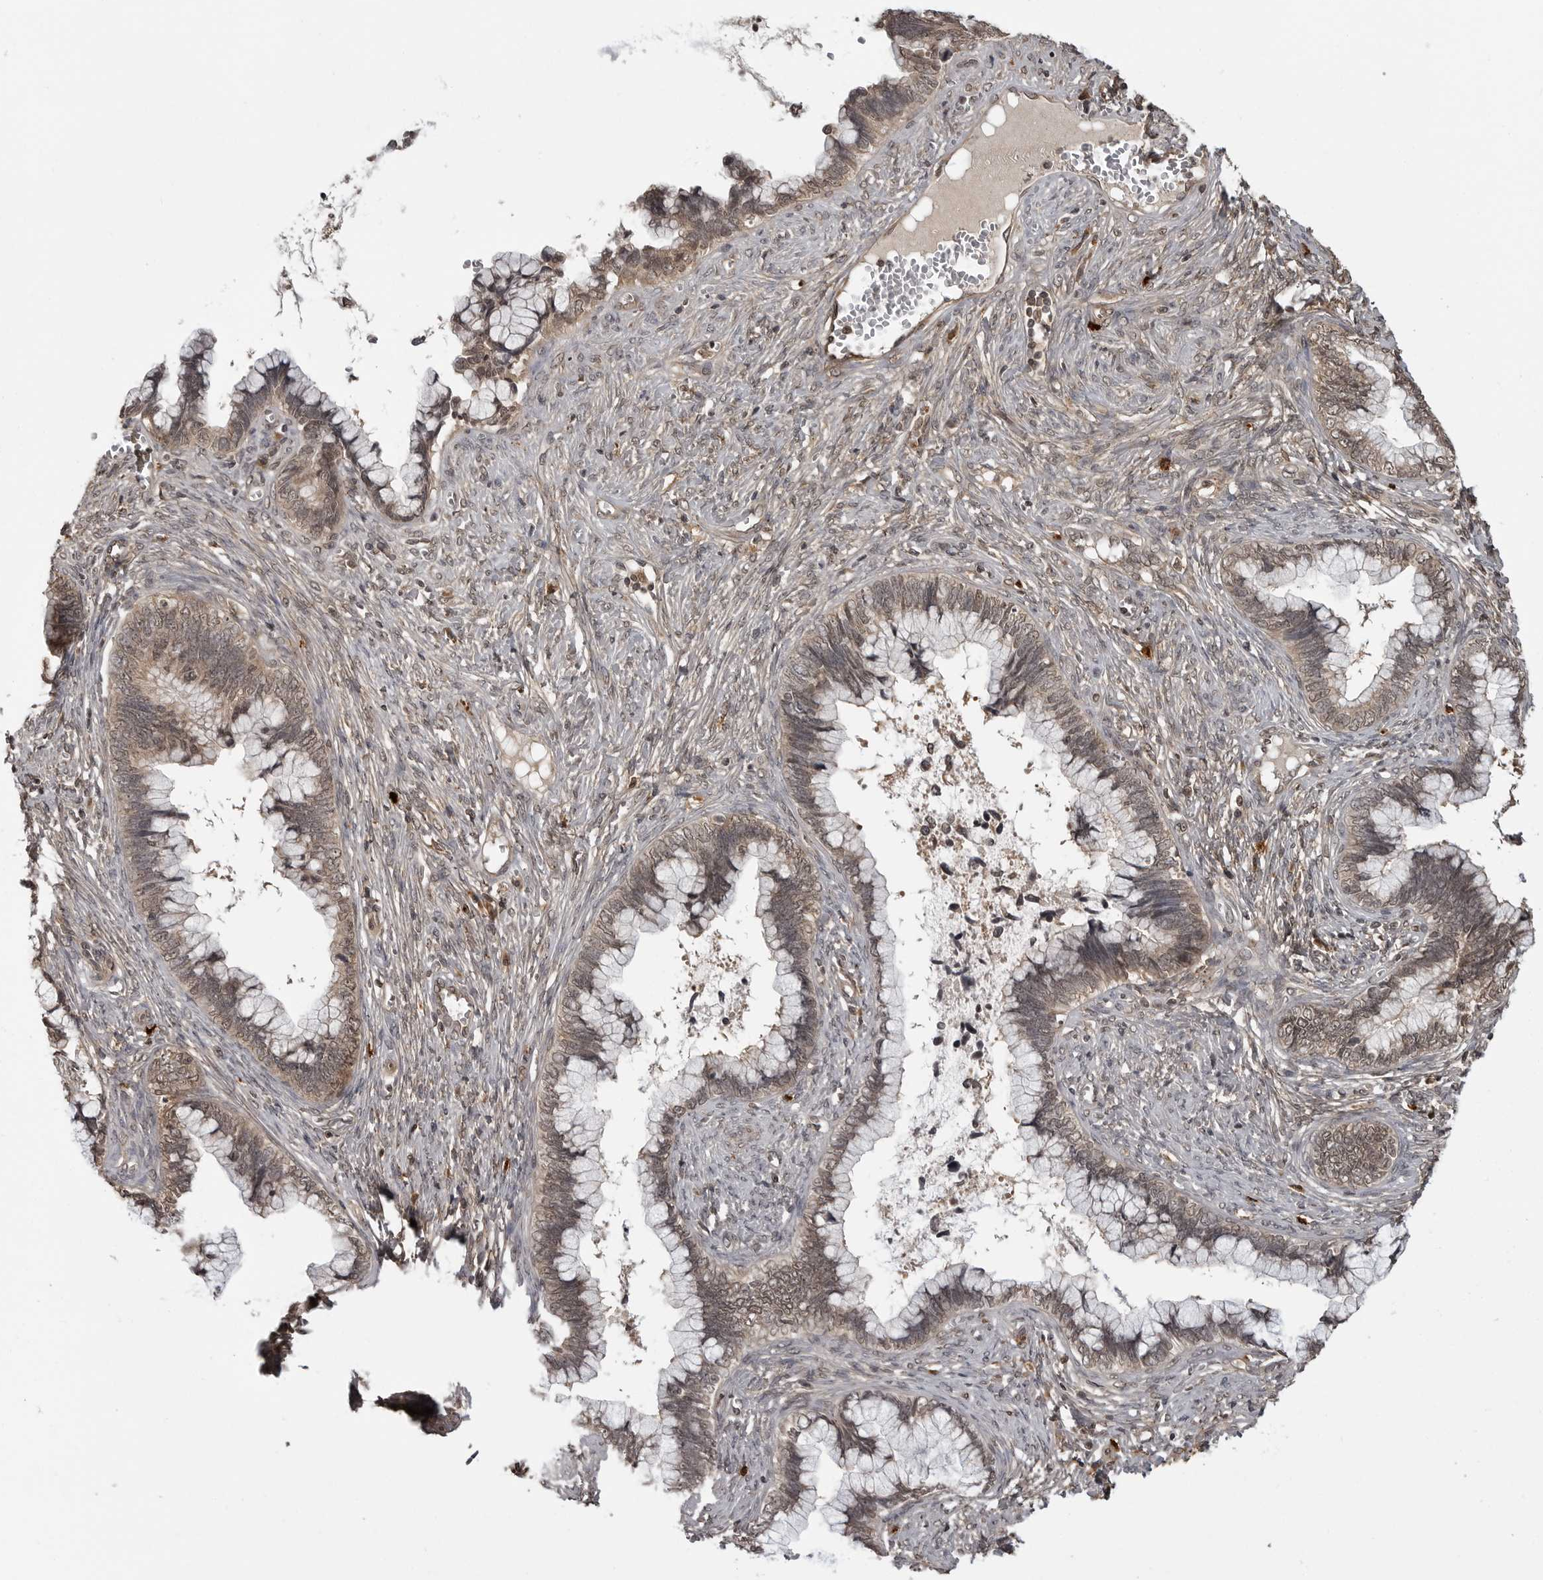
{"staining": {"intensity": "weak", "quantity": ">75%", "location": "cytoplasmic/membranous,nuclear"}, "tissue": "cervical cancer", "cell_type": "Tumor cells", "image_type": "cancer", "snomed": [{"axis": "morphology", "description": "Adenocarcinoma, NOS"}, {"axis": "topography", "description": "Cervix"}], "caption": "Cervical cancer (adenocarcinoma) stained for a protein (brown) demonstrates weak cytoplasmic/membranous and nuclear positive expression in approximately >75% of tumor cells.", "gene": "IL24", "patient": {"sex": "female", "age": 44}}